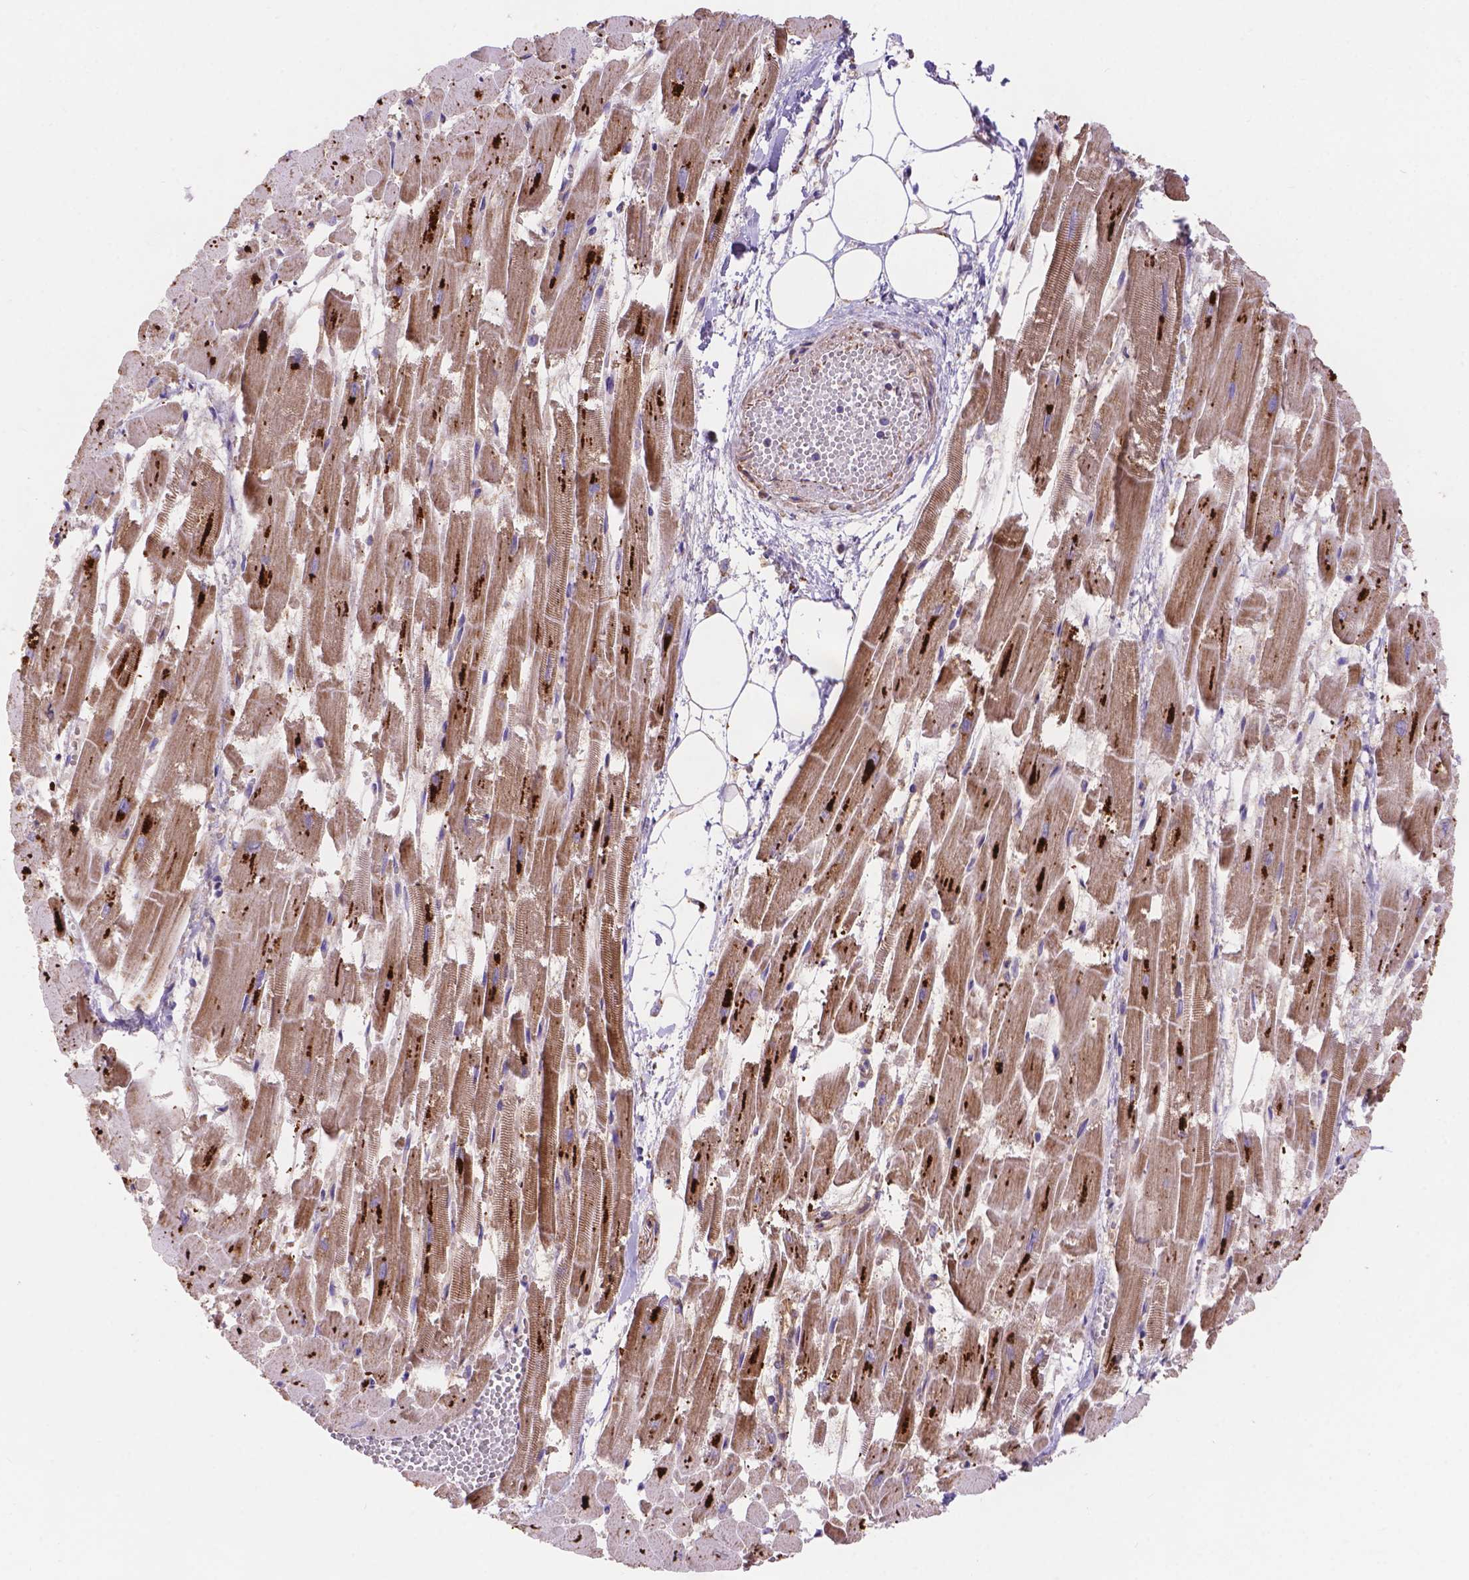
{"staining": {"intensity": "strong", "quantity": "25%-75%", "location": "cytoplasmic/membranous"}, "tissue": "heart muscle", "cell_type": "Cardiomyocytes", "image_type": "normal", "snomed": [{"axis": "morphology", "description": "Normal tissue, NOS"}, {"axis": "topography", "description": "Heart"}], "caption": "Protein staining of normal heart muscle exhibits strong cytoplasmic/membranous staining in approximately 25%-75% of cardiomyocytes.", "gene": "AK3", "patient": {"sex": "female", "age": 52}}